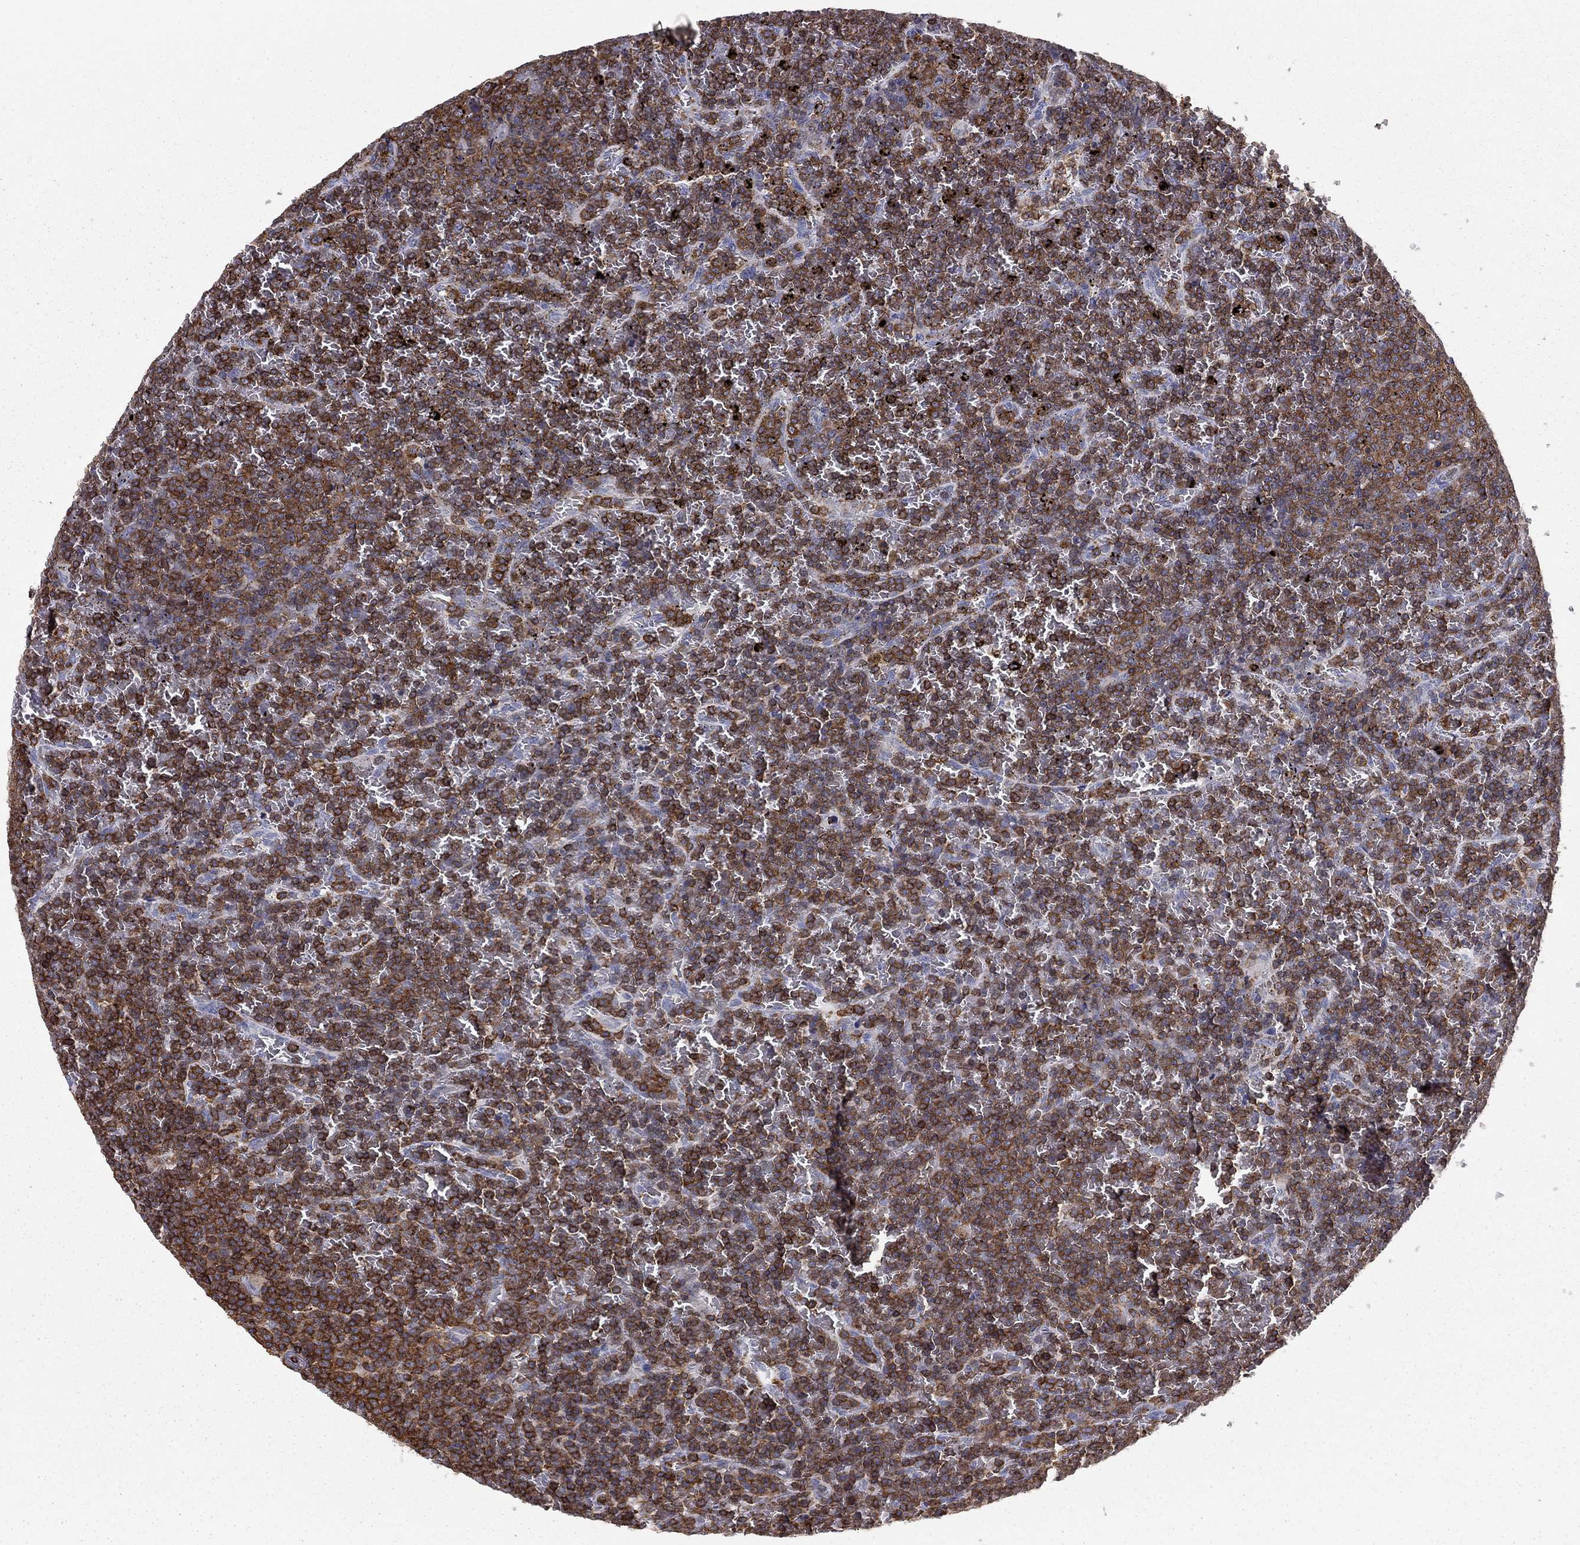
{"staining": {"intensity": "strong", "quantity": ">75%", "location": "cytoplasmic/membranous"}, "tissue": "lymphoma", "cell_type": "Tumor cells", "image_type": "cancer", "snomed": [{"axis": "morphology", "description": "Malignant lymphoma, non-Hodgkin's type, Low grade"}, {"axis": "topography", "description": "Spleen"}], "caption": "The histopathology image displays a brown stain indicating the presence of a protein in the cytoplasmic/membranous of tumor cells in lymphoma. Nuclei are stained in blue.", "gene": "ARHGAP27", "patient": {"sex": "female", "age": 77}}